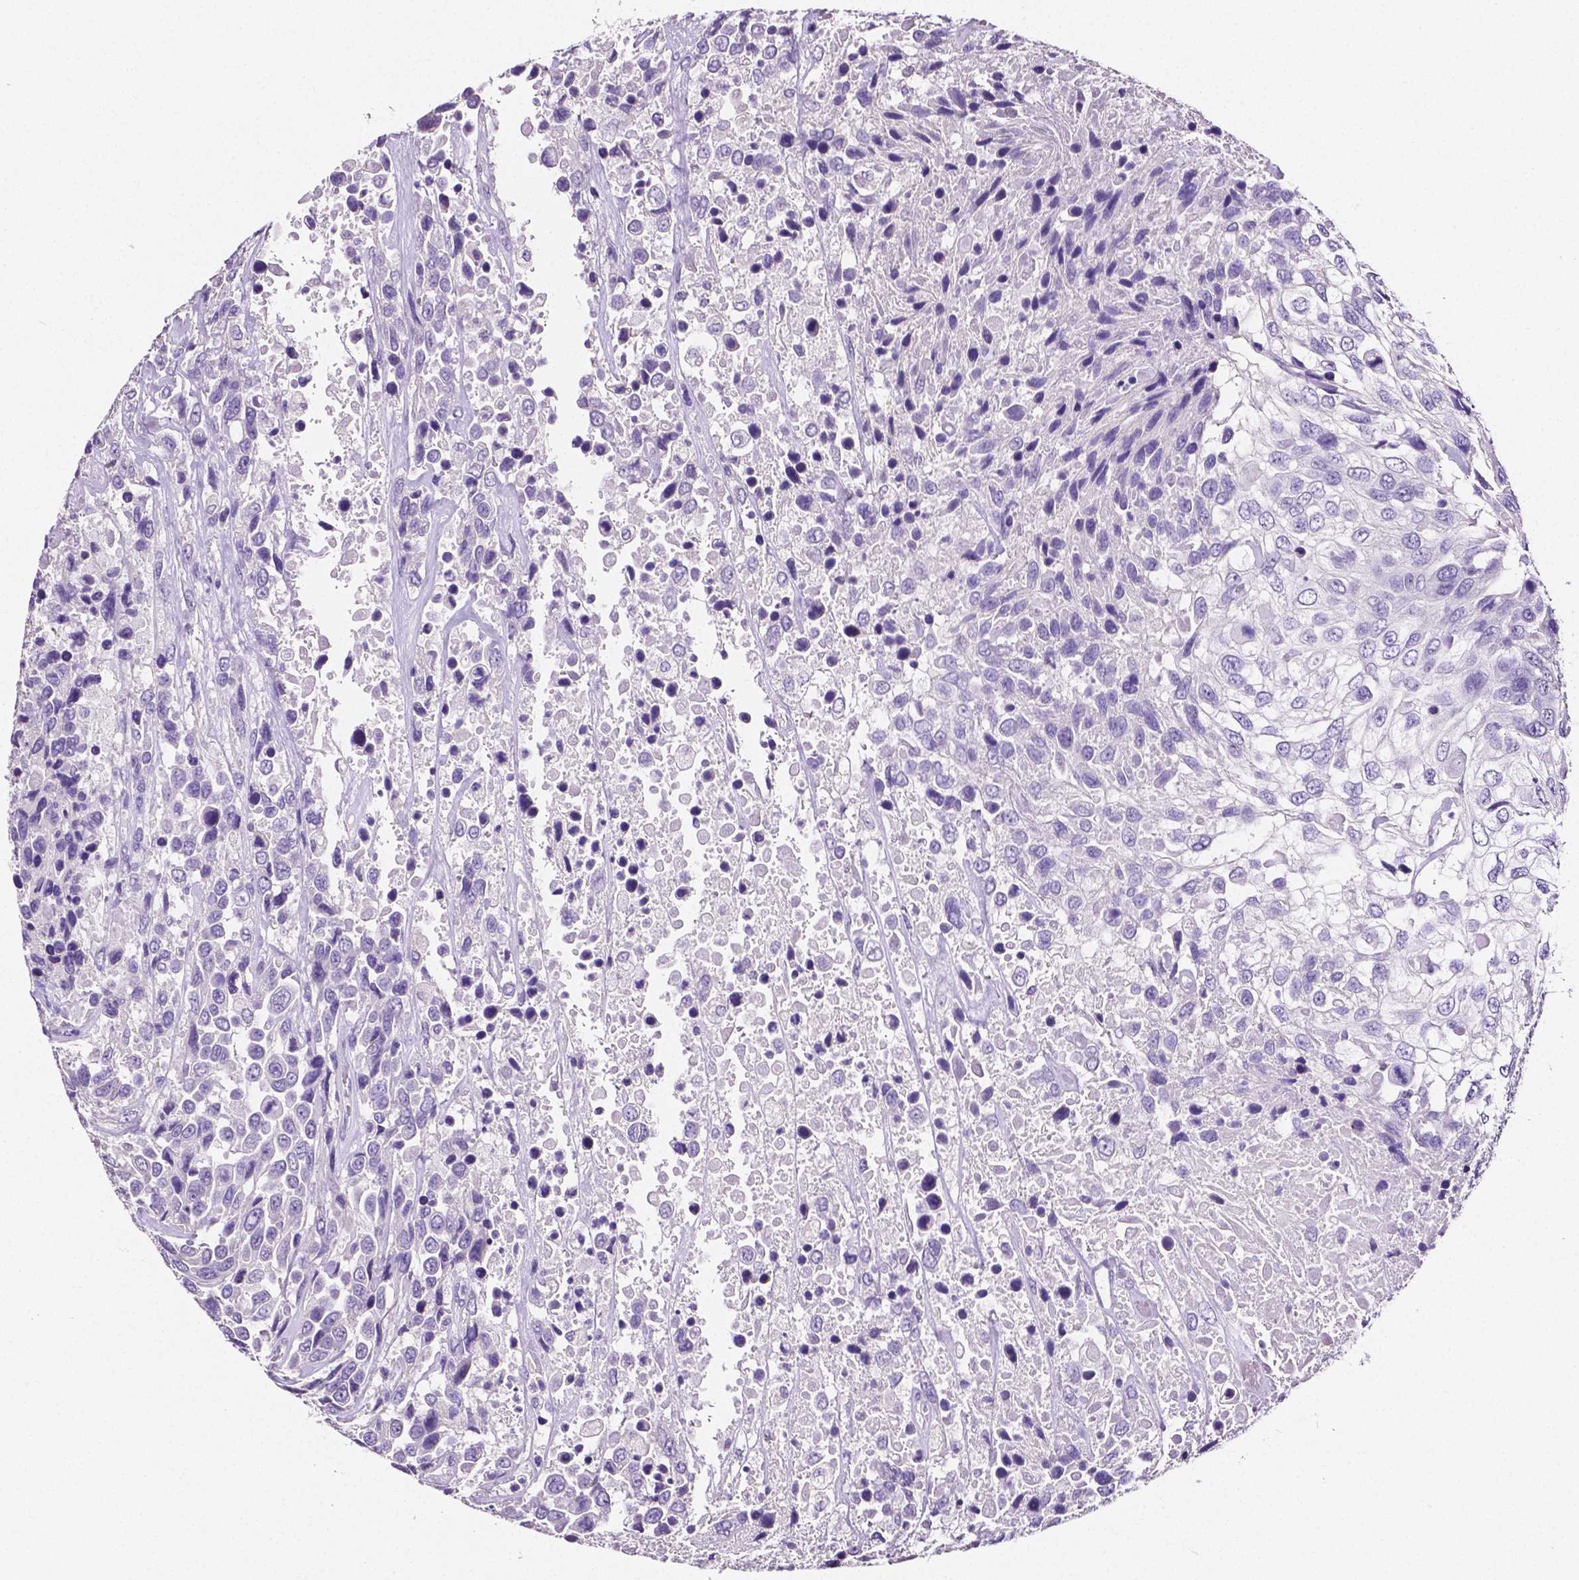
{"staining": {"intensity": "negative", "quantity": "none", "location": "none"}, "tissue": "urothelial cancer", "cell_type": "Tumor cells", "image_type": "cancer", "snomed": [{"axis": "morphology", "description": "Urothelial carcinoma, High grade"}, {"axis": "topography", "description": "Urinary bladder"}], "caption": "The photomicrograph reveals no significant staining in tumor cells of urothelial cancer. The staining is performed using DAB brown chromogen with nuclei counter-stained in using hematoxylin.", "gene": "SLC22A2", "patient": {"sex": "female", "age": 70}}